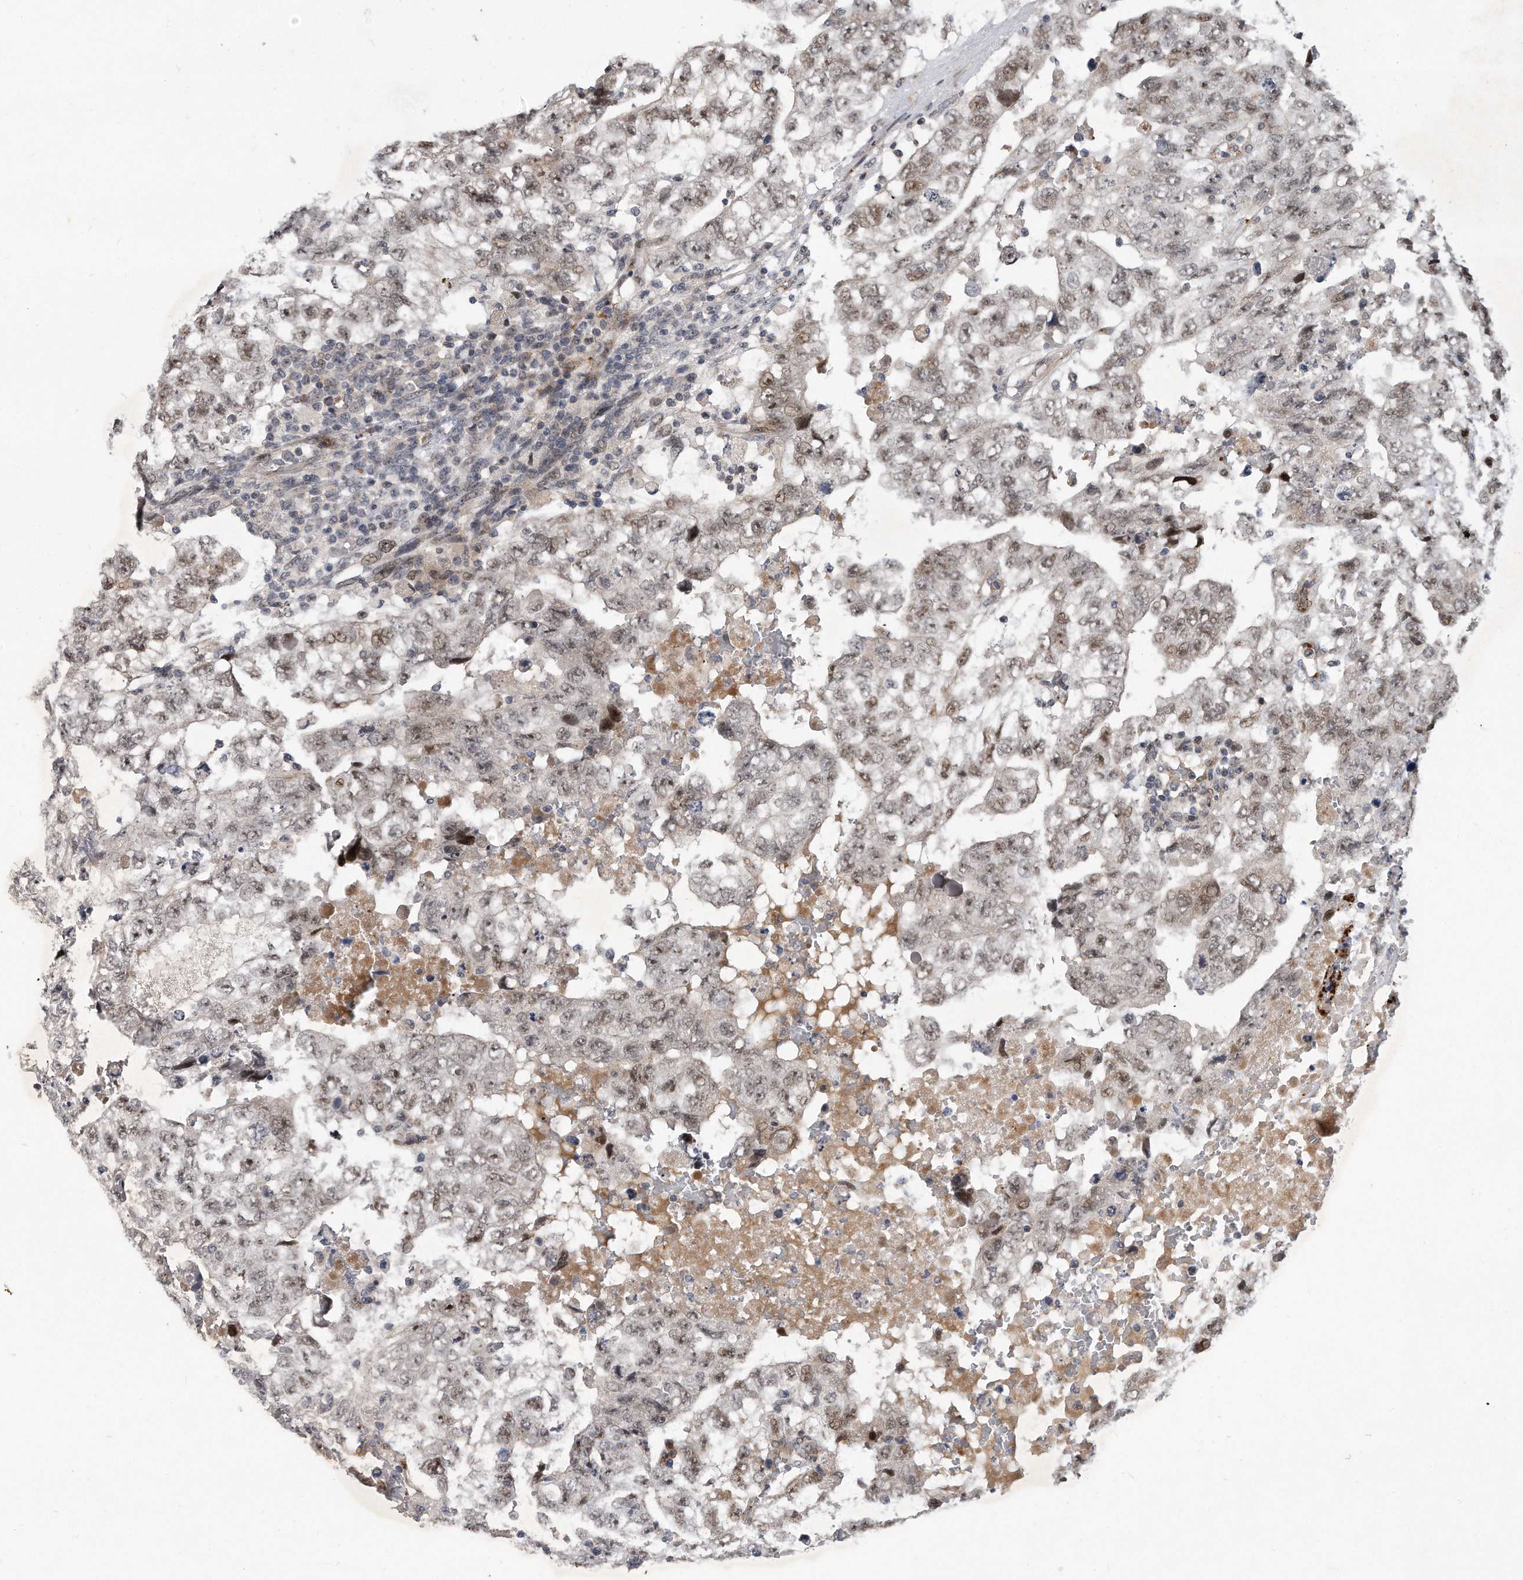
{"staining": {"intensity": "weak", "quantity": "25%-75%", "location": "nuclear"}, "tissue": "testis cancer", "cell_type": "Tumor cells", "image_type": "cancer", "snomed": [{"axis": "morphology", "description": "Carcinoma, Embryonal, NOS"}, {"axis": "topography", "description": "Testis"}], "caption": "Approximately 25%-75% of tumor cells in testis cancer (embryonal carcinoma) reveal weak nuclear protein positivity as visualized by brown immunohistochemical staining.", "gene": "PGBD2", "patient": {"sex": "male", "age": 36}}